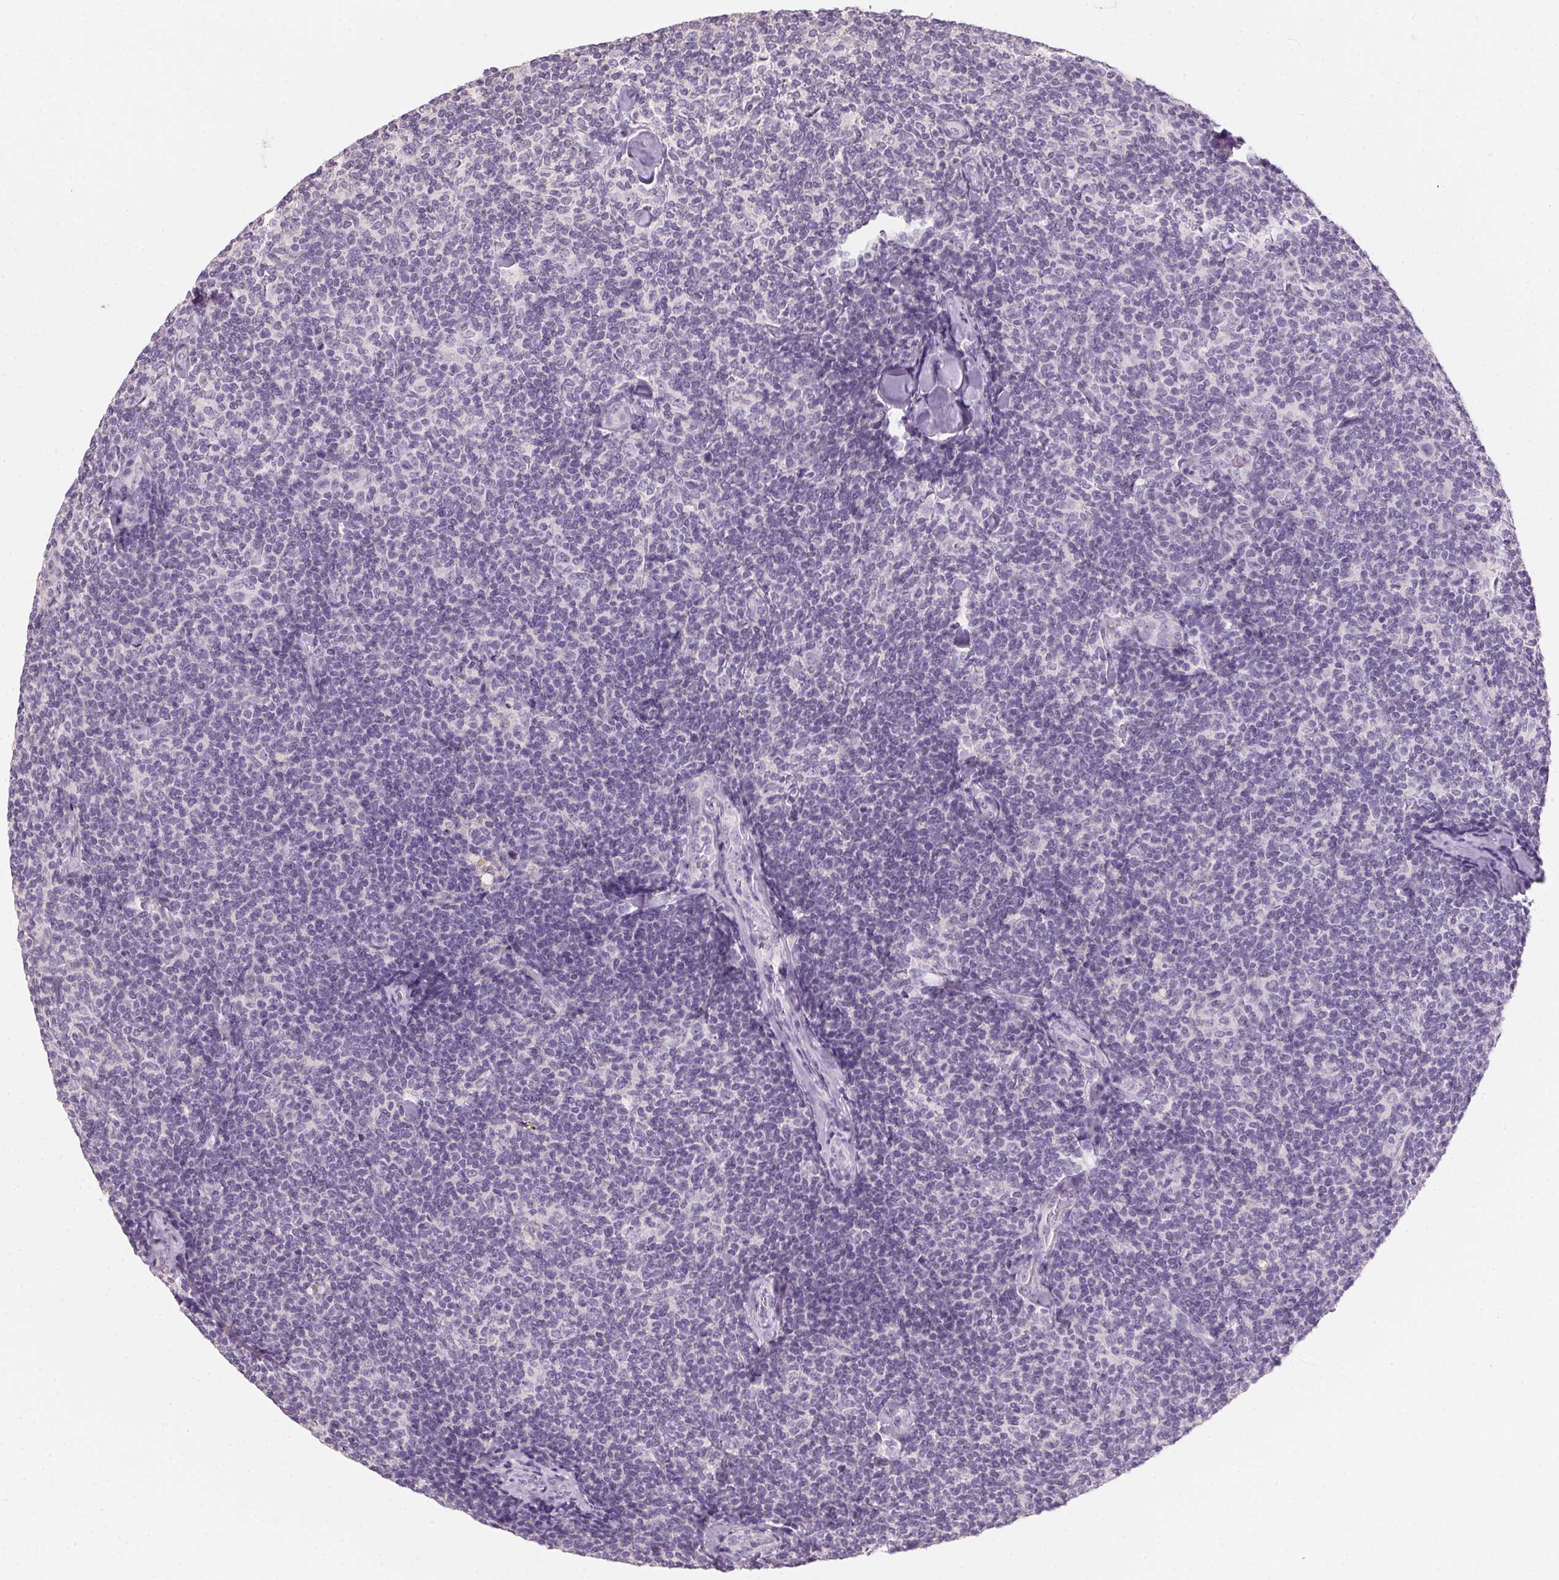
{"staining": {"intensity": "negative", "quantity": "none", "location": "none"}, "tissue": "lymphoma", "cell_type": "Tumor cells", "image_type": "cancer", "snomed": [{"axis": "morphology", "description": "Malignant lymphoma, non-Hodgkin's type, Low grade"}, {"axis": "topography", "description": "Lymph node"}], "caption": "Tumor cells are negative for brown protein staining in malignant lymphoma, non-Hodgkin's type (low-grade).", "gene": "HSD17B1", "patient": {"sex": "female", "age": 56}}